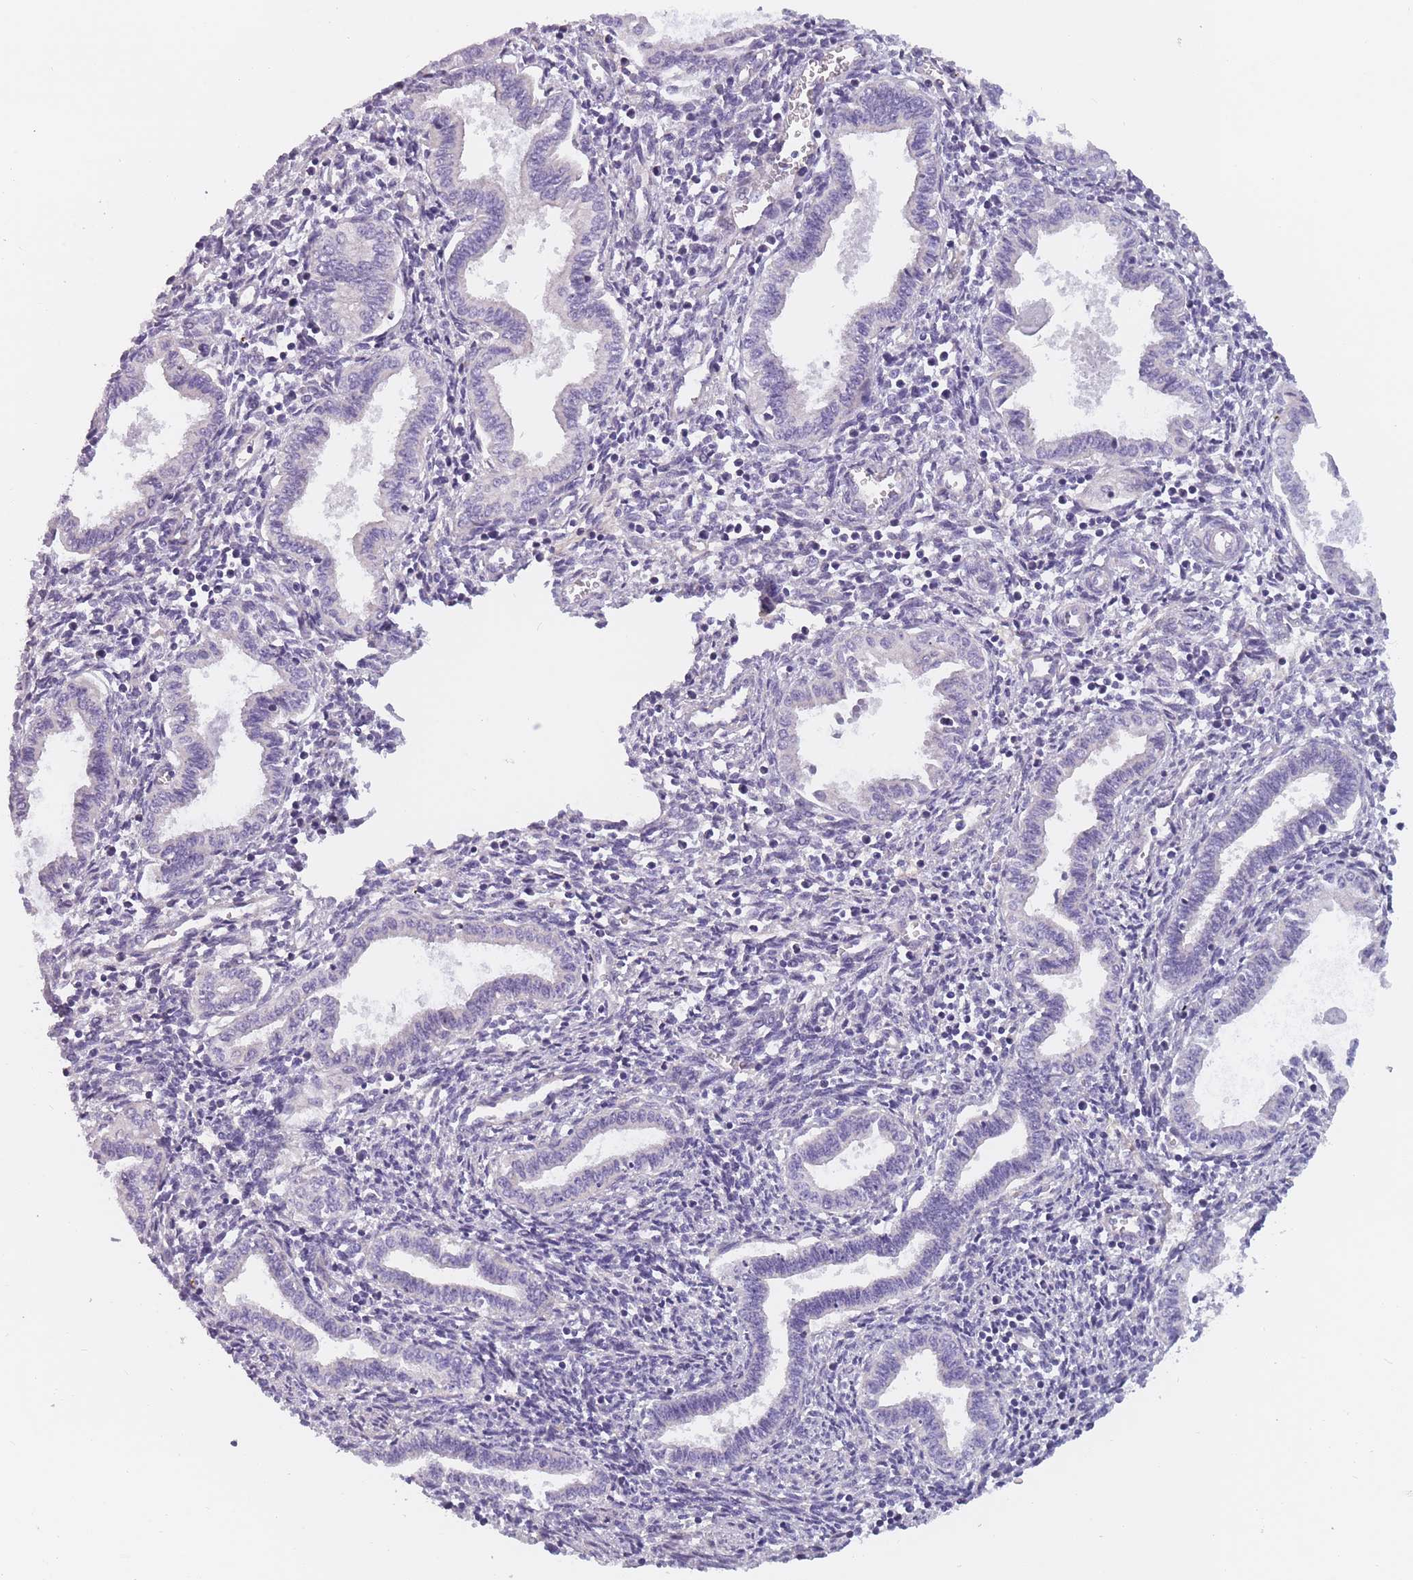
{"staining": {"intensity": "negative", "quantity": "none", "location": "none"}, "tissue": "endometrium", "cell_type": "Cells in endometrial stroma", "image_type": "normal", "snomed": [{"axis": "morphology", "description": "Normal tissue, NOS"}, {"axis": "topography", "description": "Endometrium"}], "caption": "An image of endometrium stained for a protein shows no brown staining in cells in endometrial stroma.", "gene": "FAM83F", "patient": {"sex": "female", "age": 37}}